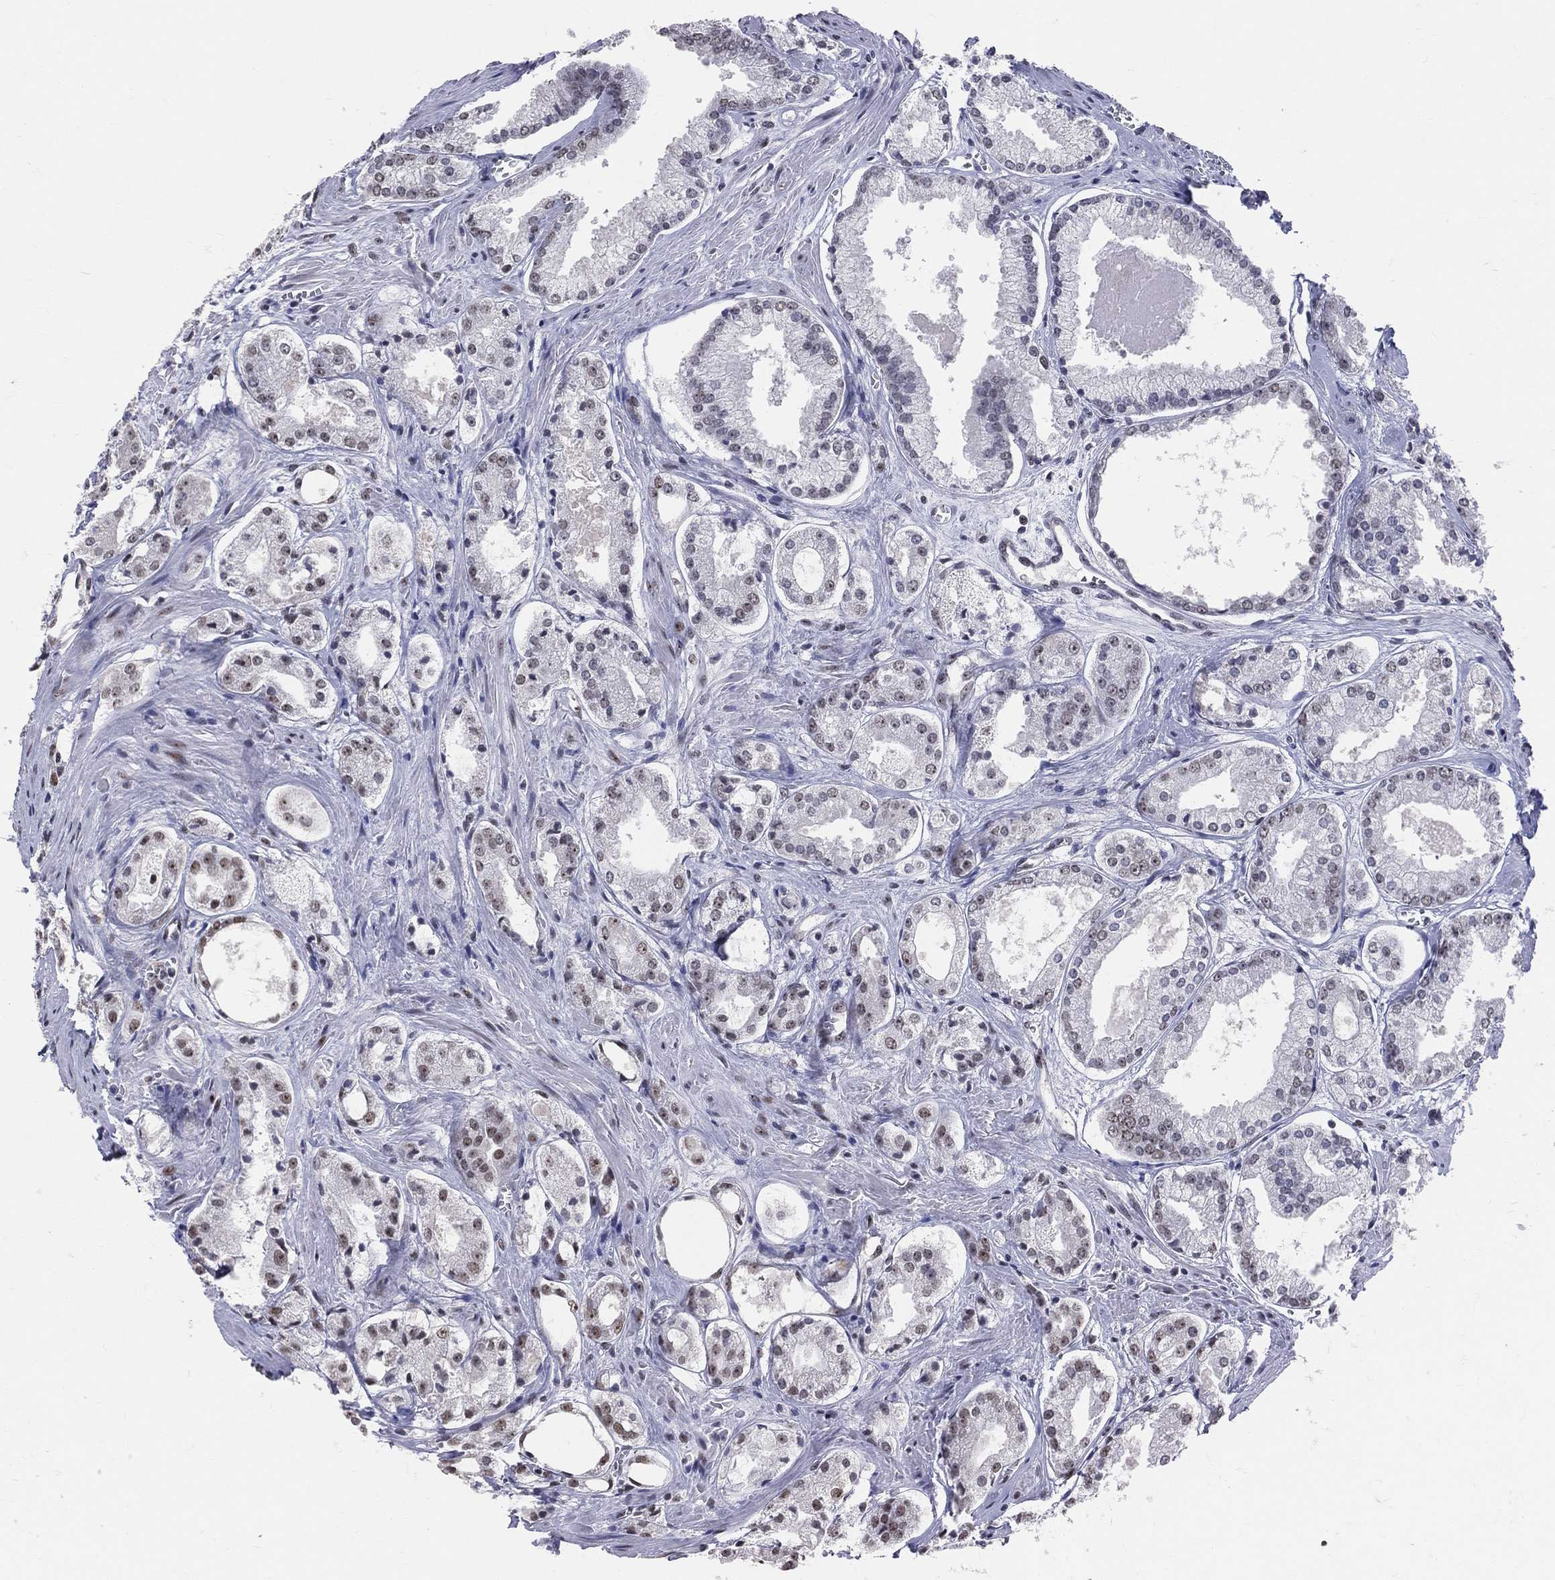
{"staining": {"intensity": "strong", "quantity": "<25%", "location": "nuclear"}, "tissue": "prostate cancer", "cell_type": "Tumor cells", "image_type": "cancer", "snomed": [{"axis": "morphology", "description": "Adenocarcinoma, NOS"}, {"axis": "topography", "description": "Prostate"}], "caption": "Protein staining of prostate adenocarcinoma tissue shows strong nuclear expression in approximately <25% of tumor cells. The protein of interest is stained brown, and the nuclei are stained in blue (DAB IHC with brightfield microscopy, high magnification).", "gene": "CDK7", "patient": {"sex": "male", "age": 72}}